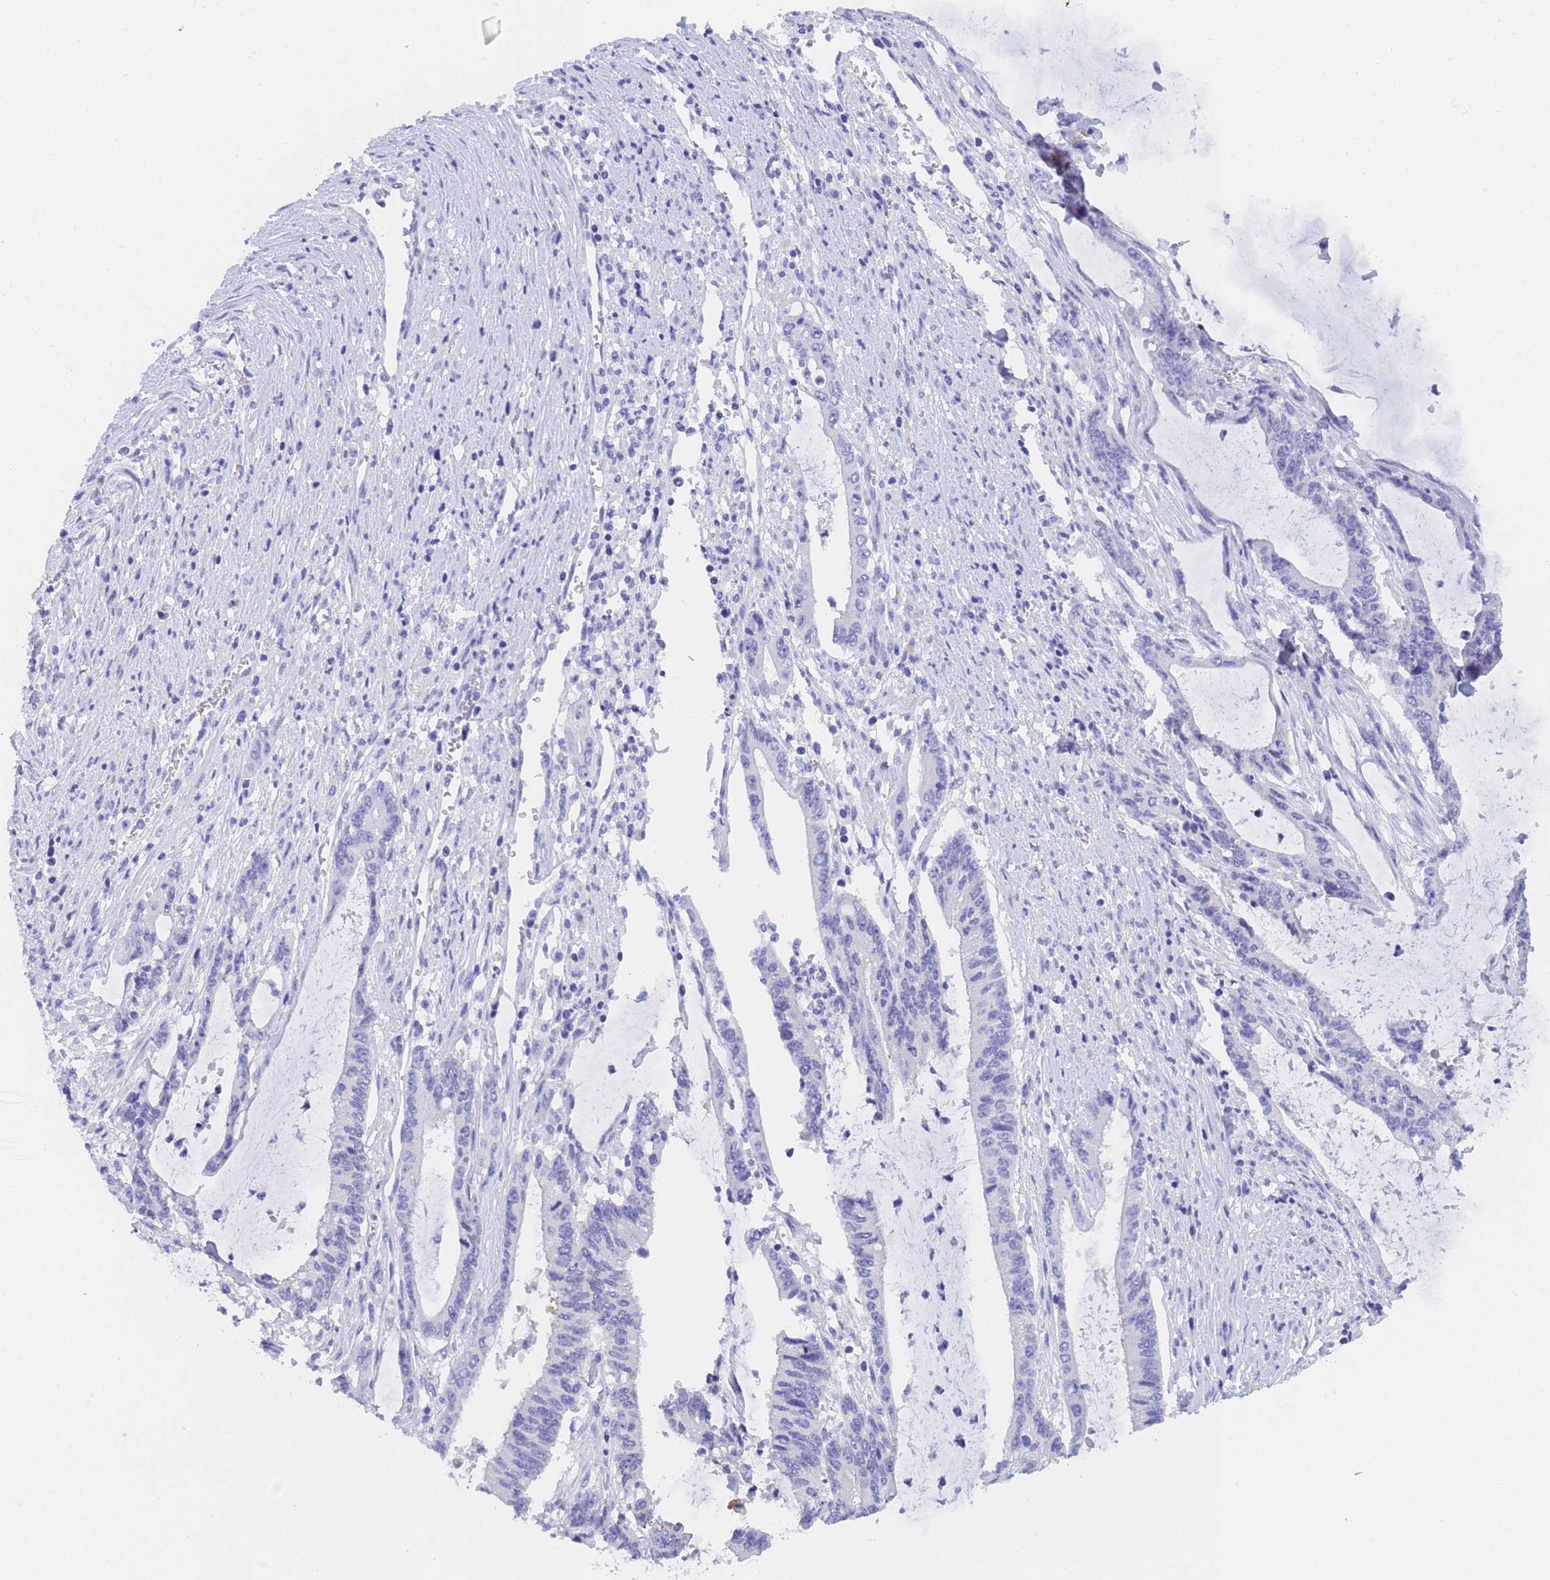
{"staining": {"intensity": "negative", "quantity": "none", "location": "none"}, "tissue": "pancreatic cancer", "cell_type": "Tumor cells", "image_type": "cancer", "snomed": [{"axis": "morphology", "description": "Adenocarcinoma, NOS"}, {"axis": "topography", "description": "Pancreas"}], "caption": "Tumor cells are negative for brown protein staining in adenocarcinoma (pancreatic).", "gene": "STATH", "patient": {"sex": "female", "age": 50}}